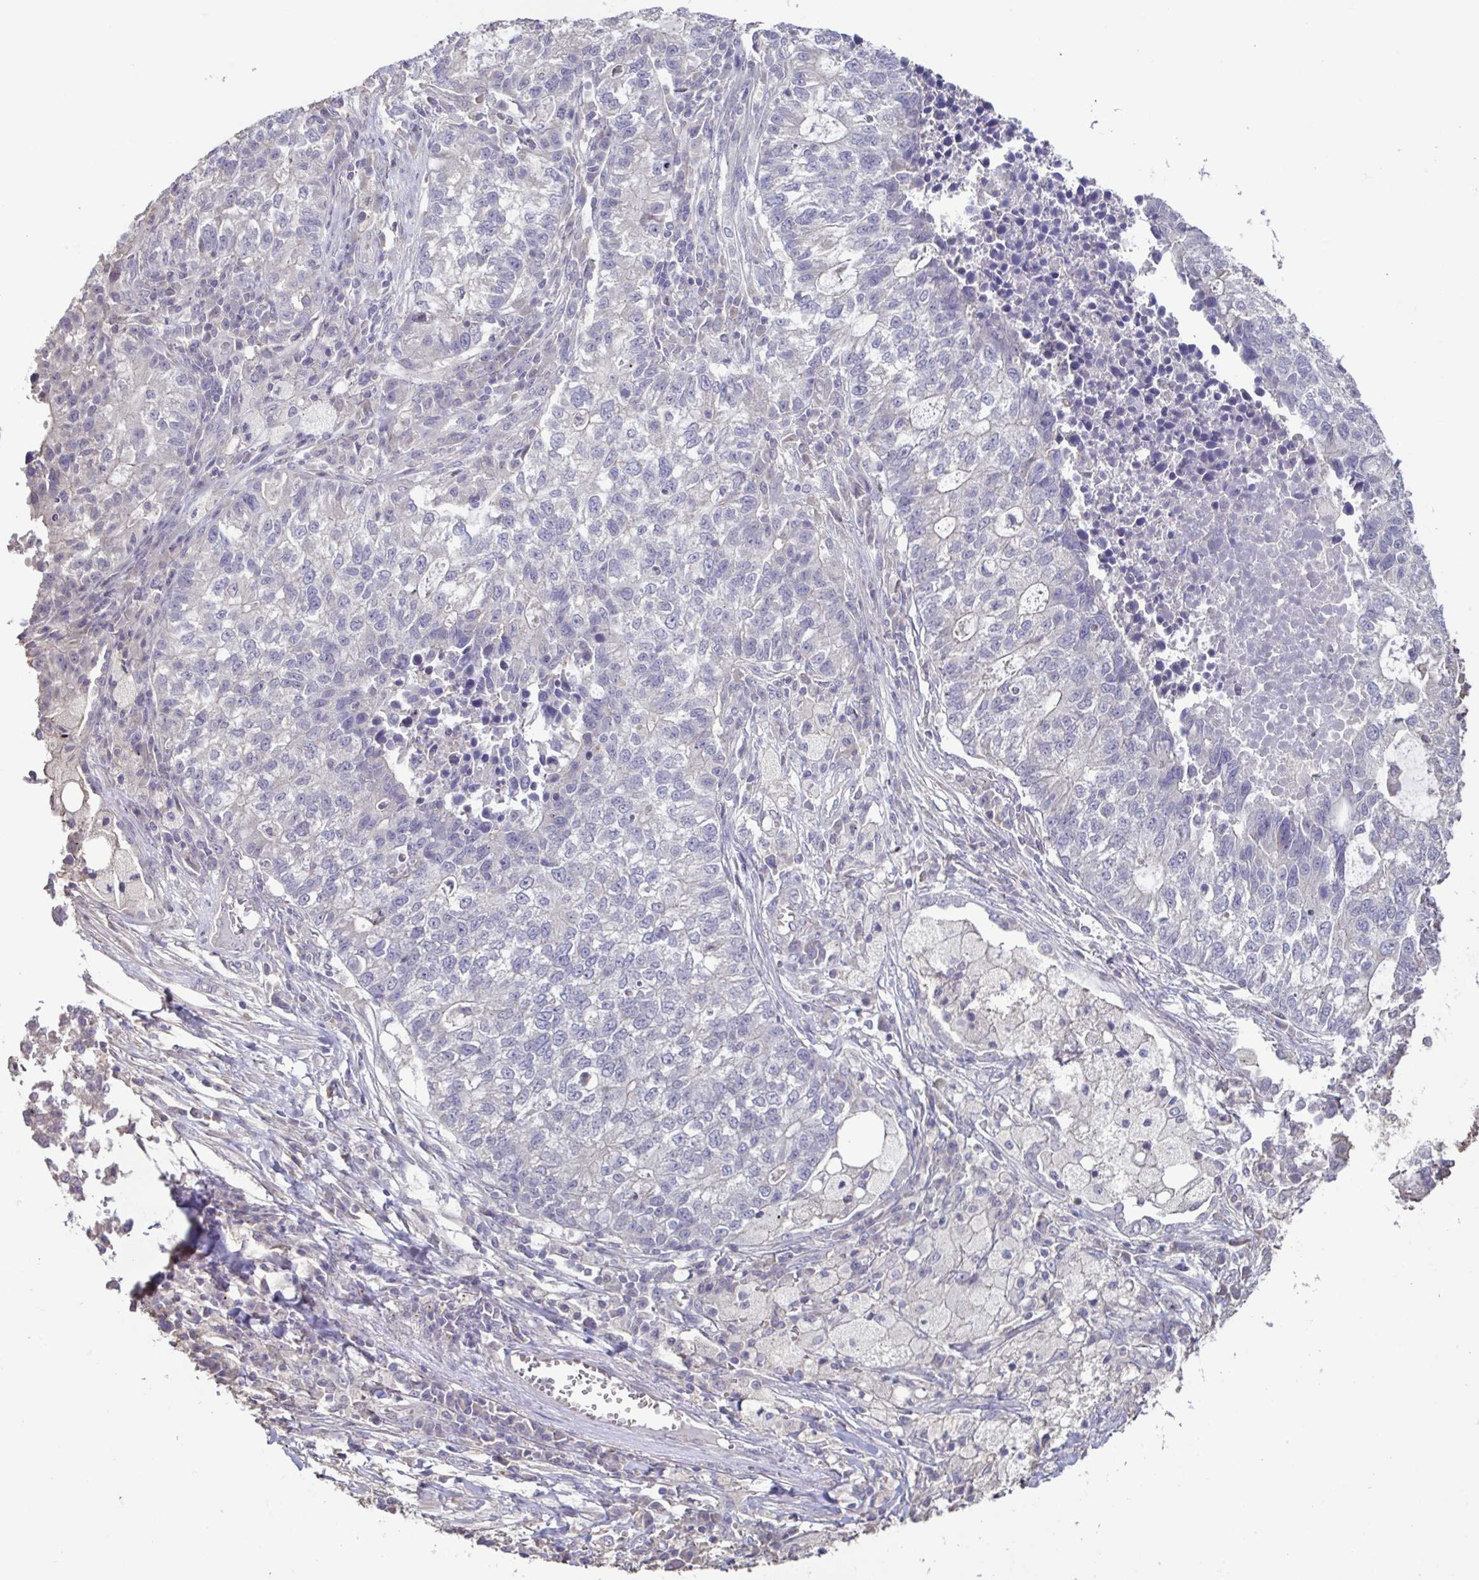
{"staining": {"intensity": "negative", "quantity": "none", "location": "none"}, "tissue": "lung cancer", "cell_type": "Tumor cells", "image_type": "cancer", "snomed": [{"axis": "morphology", "description": "Adenocarcinoma, NOS"}, {"axis": "topography", "description": "Lung"}], "caption": "This is a histopathology image of immunohistochemistry (IHC) staining of lung cancer (adenocarcinoma), which shows no staining in tumor cells.", "gene": "ACTRT2", "patient": {"sex": "male", "age": 57}}